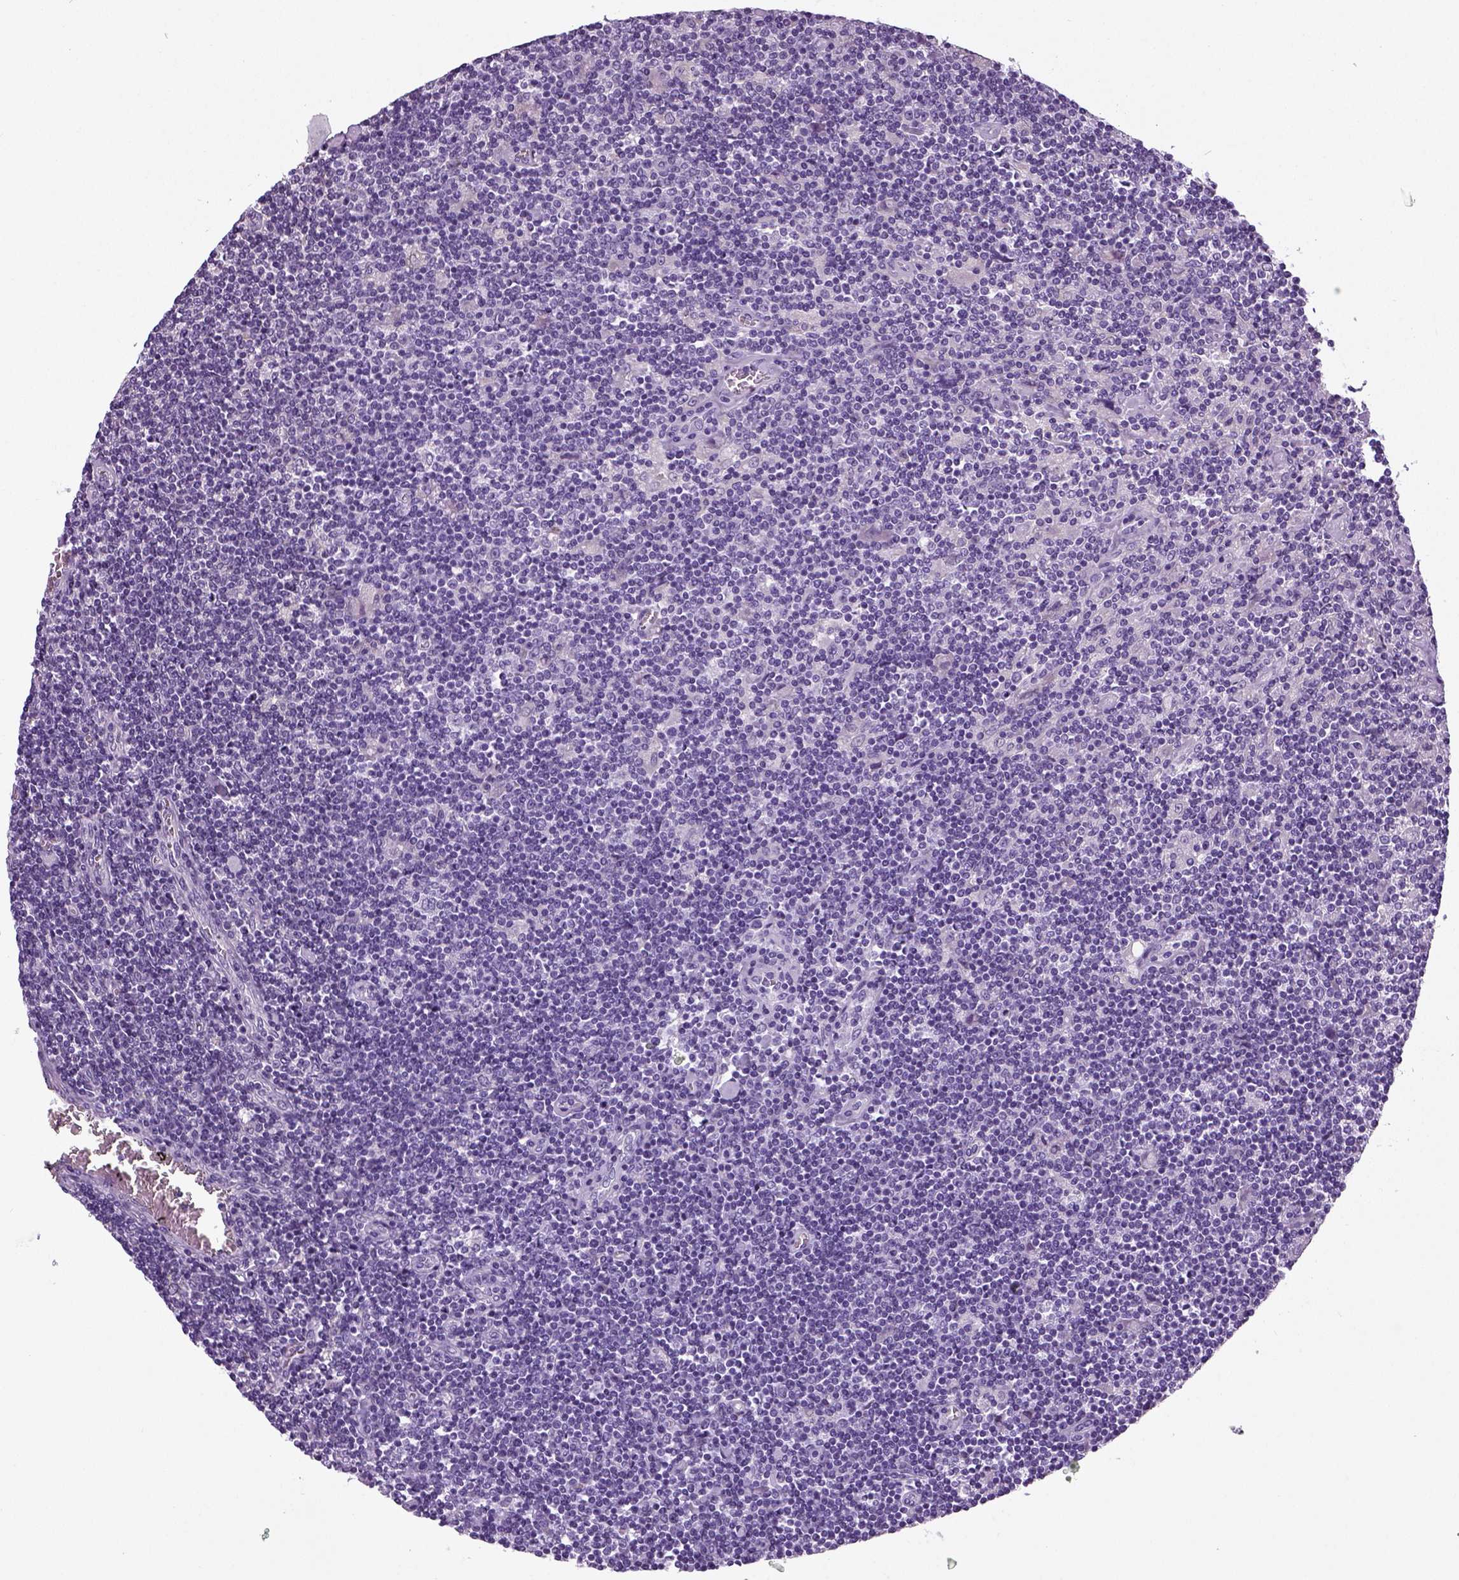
{"staining": {"intensity": "negative", "quantity": "none", "location": "none"}, "tissue": "lymphoma", "cell_type": "Tumor cells", "image_type": "cancer", "snomed": [{"axis": "morphology", "description": "Hodgkin's disease, NOS"}, {"axis": "topography", "description": "Lymph node"}], "caption": "Immunohistochemistry (IHC) of lymphoma shows no staining in tumor cells.", "gene": "NECAB2", "patient": {"sex": "male", "age": 40}}